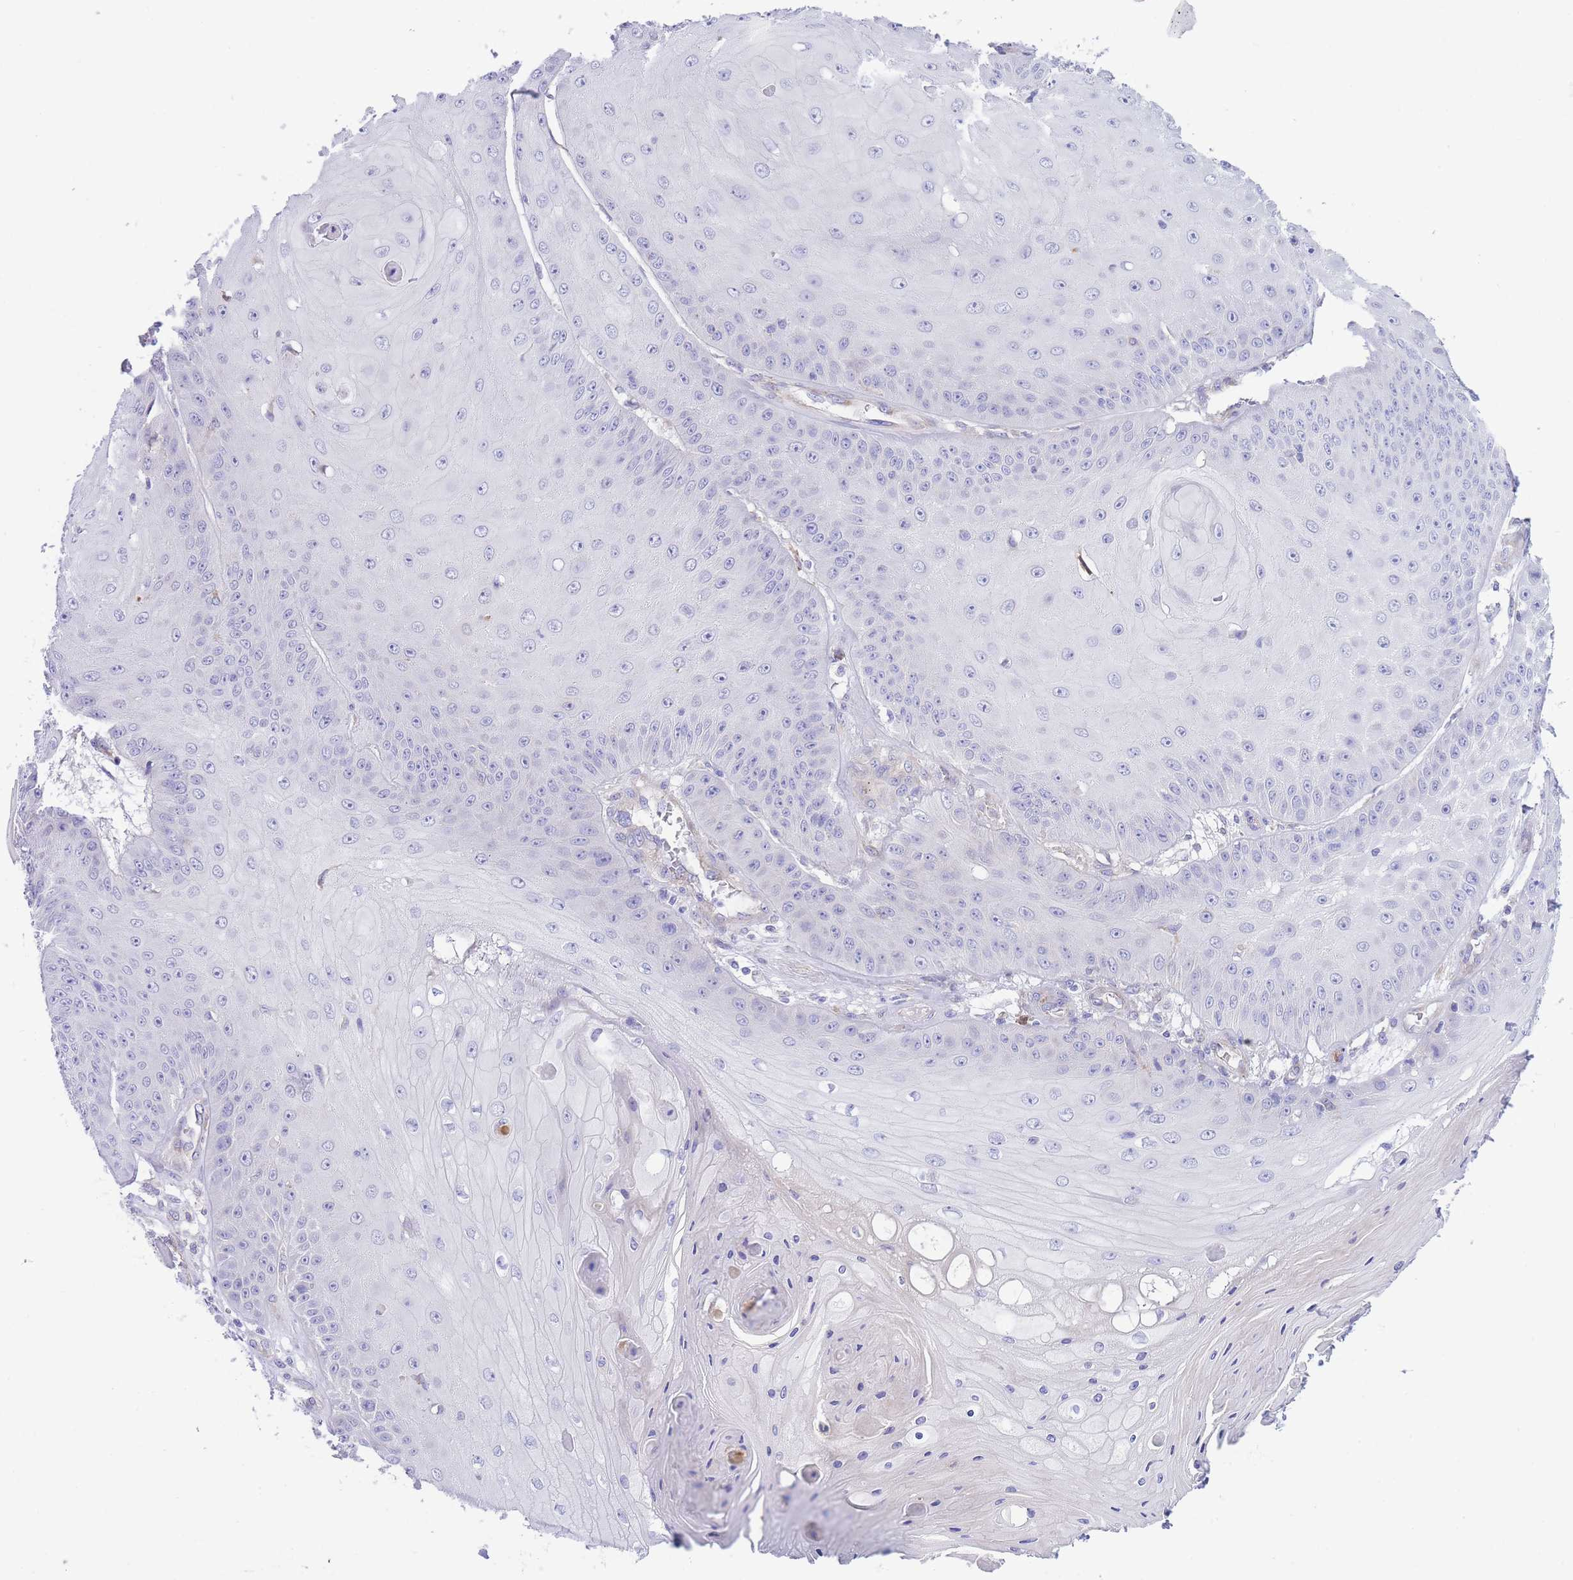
{"staining": {"intensity": "negative", "quantity": "none", "location": "none"}, "tissue": "skin cancer", "cell_type": "Tumor cells", "image_type": "cancer", "snomed": [{"axis": "morphology", "description": "Squamous cell carcinoma, NOS"}, {"axis": "topography", "description": "Skin"}], "caption": "The photomicrograph demonstrates no significant positivity in tumor cells of squamous cell carcinoma (skin). Brightfield microscopy of immunohistochemistry stained with DAB (3,3'-diaminobenzidine) (brown) and hematoxylin (blue), captured at high magnification.", "gene": "DET1", "patient": {"sex": "male", "age": 70}}